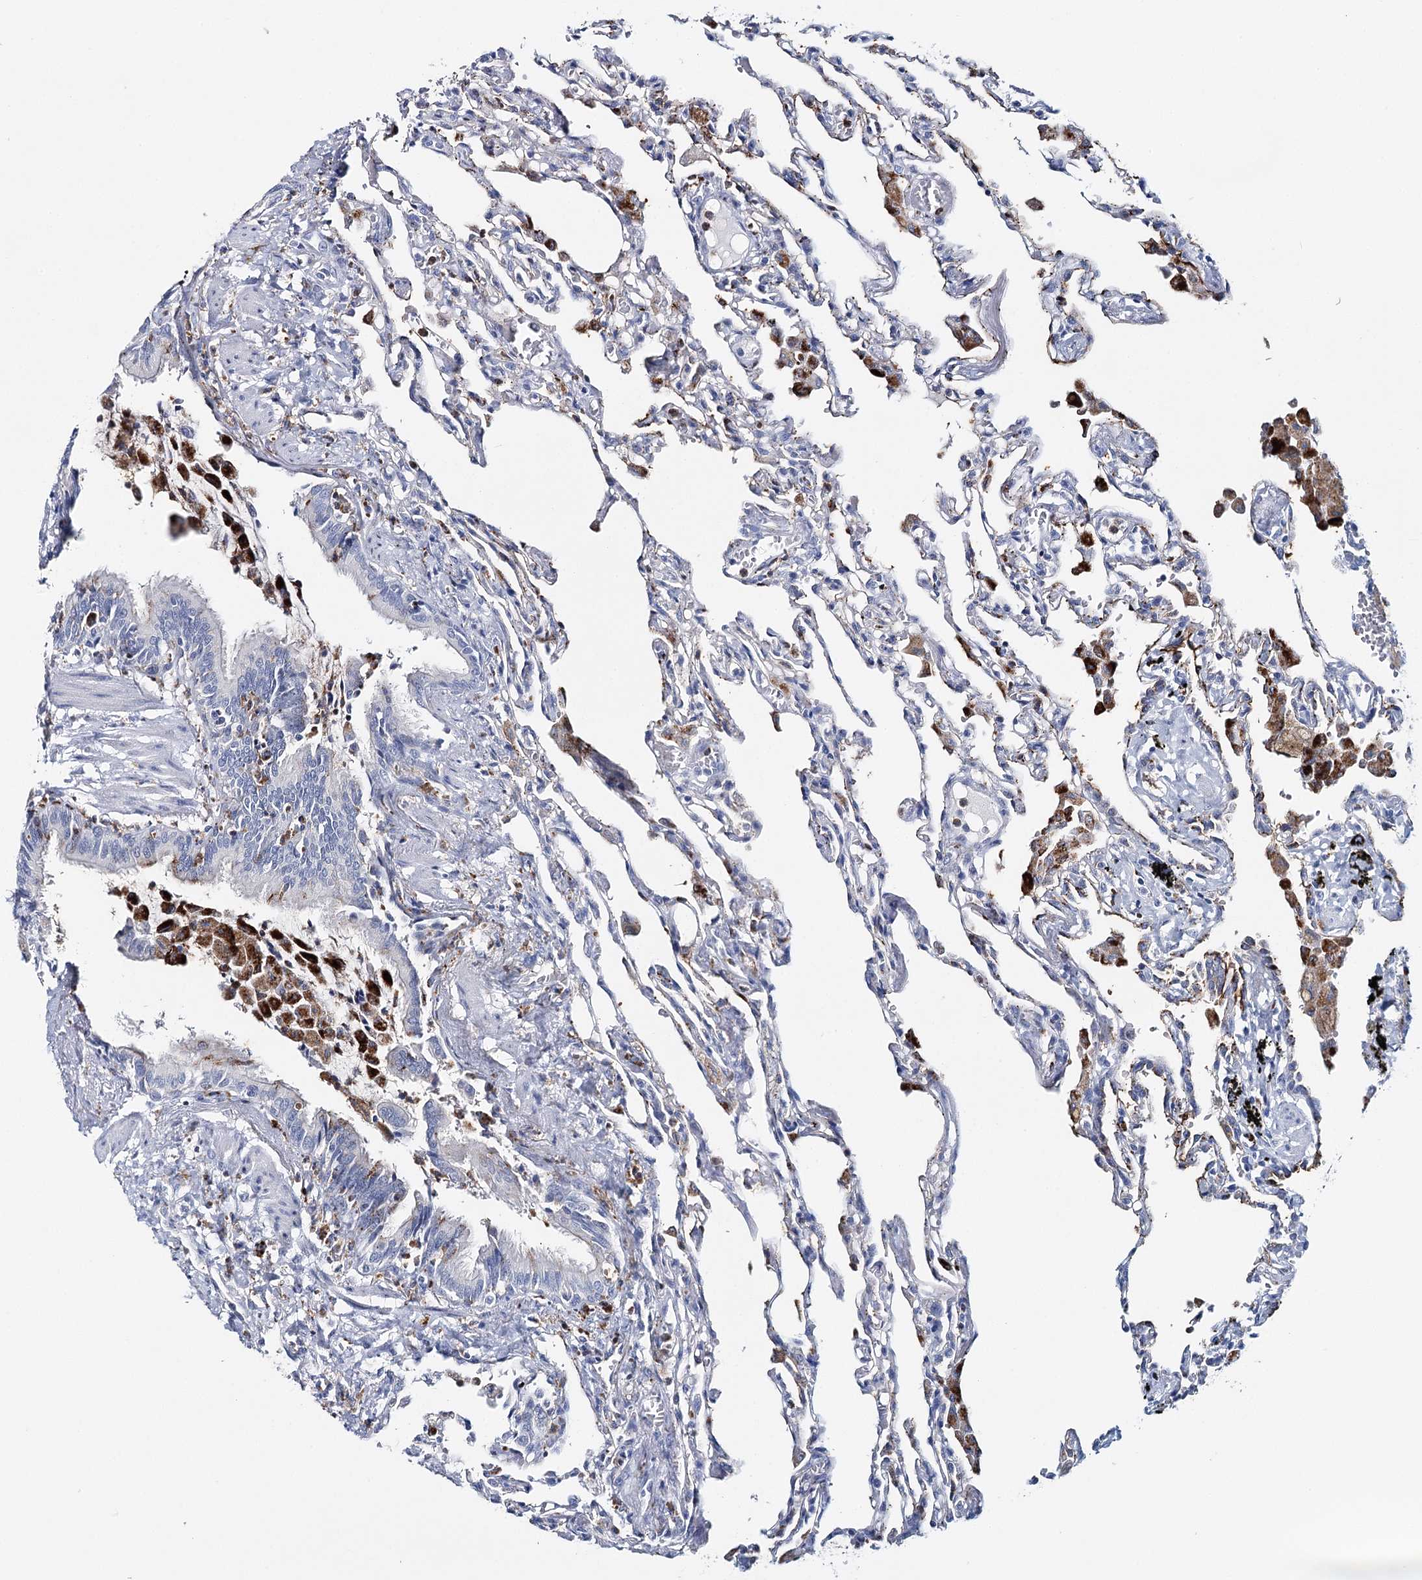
{"staining": {"intensity": "negative", "quantity": "none", "location": "none"}, "tissue": "lung", "cell_type": "Alveolar cells", "image_type": "normal", "snomed": [{"axis": "morphology", "description": "Normal tissue, NOS"}, {"axis": "topography", "description": "Bronchus"}, {"axis": "topography", "description": "Lung"}], "caption": "The micrograph shows no significant expression in alveolar cells of lung. Brightfield microscopy of IHC stained with DAB (brown) and hematoxylin (blue), captured at high magnification.", "gene": "CEACAM8", "patient": {"sex": "female", "age": 49}}